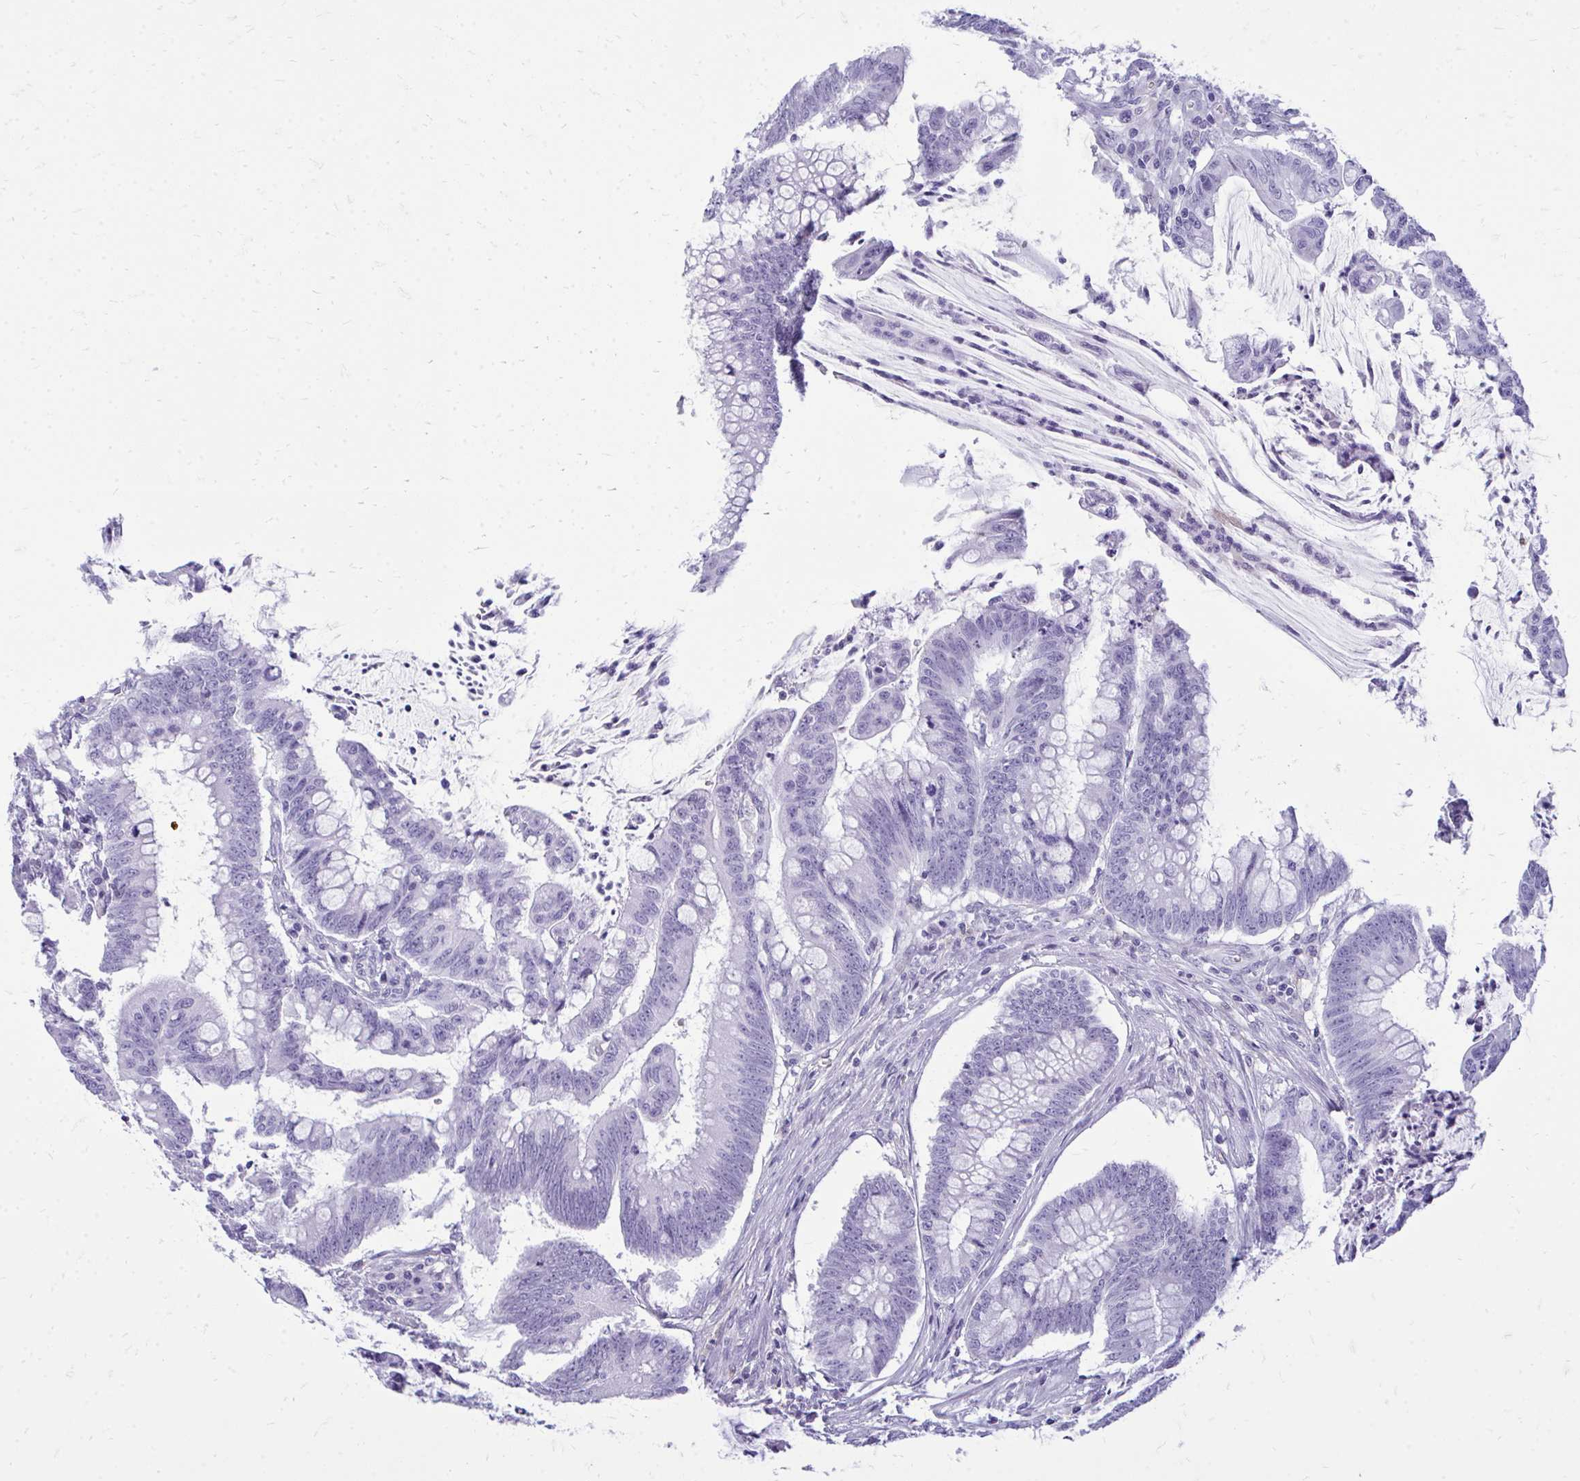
{"staining": {"intensity": "negative", "quantity": "none", "location": "none"}, "tissue": "colorectal cancer", "cell_type": "Tumor cells", "image_type": "cancer", "snomed": [{"axis": "morphology", "description": "Adenocarcinoma, NOS"}, {"axis": "topography", "description": "Colon"}], "caption": "Colorectal cancer stained for a protein using IHC demonstrates no positivity tumor cells.", "gene": "FABP3", "patient": {"sex": "male", "age": 62}}